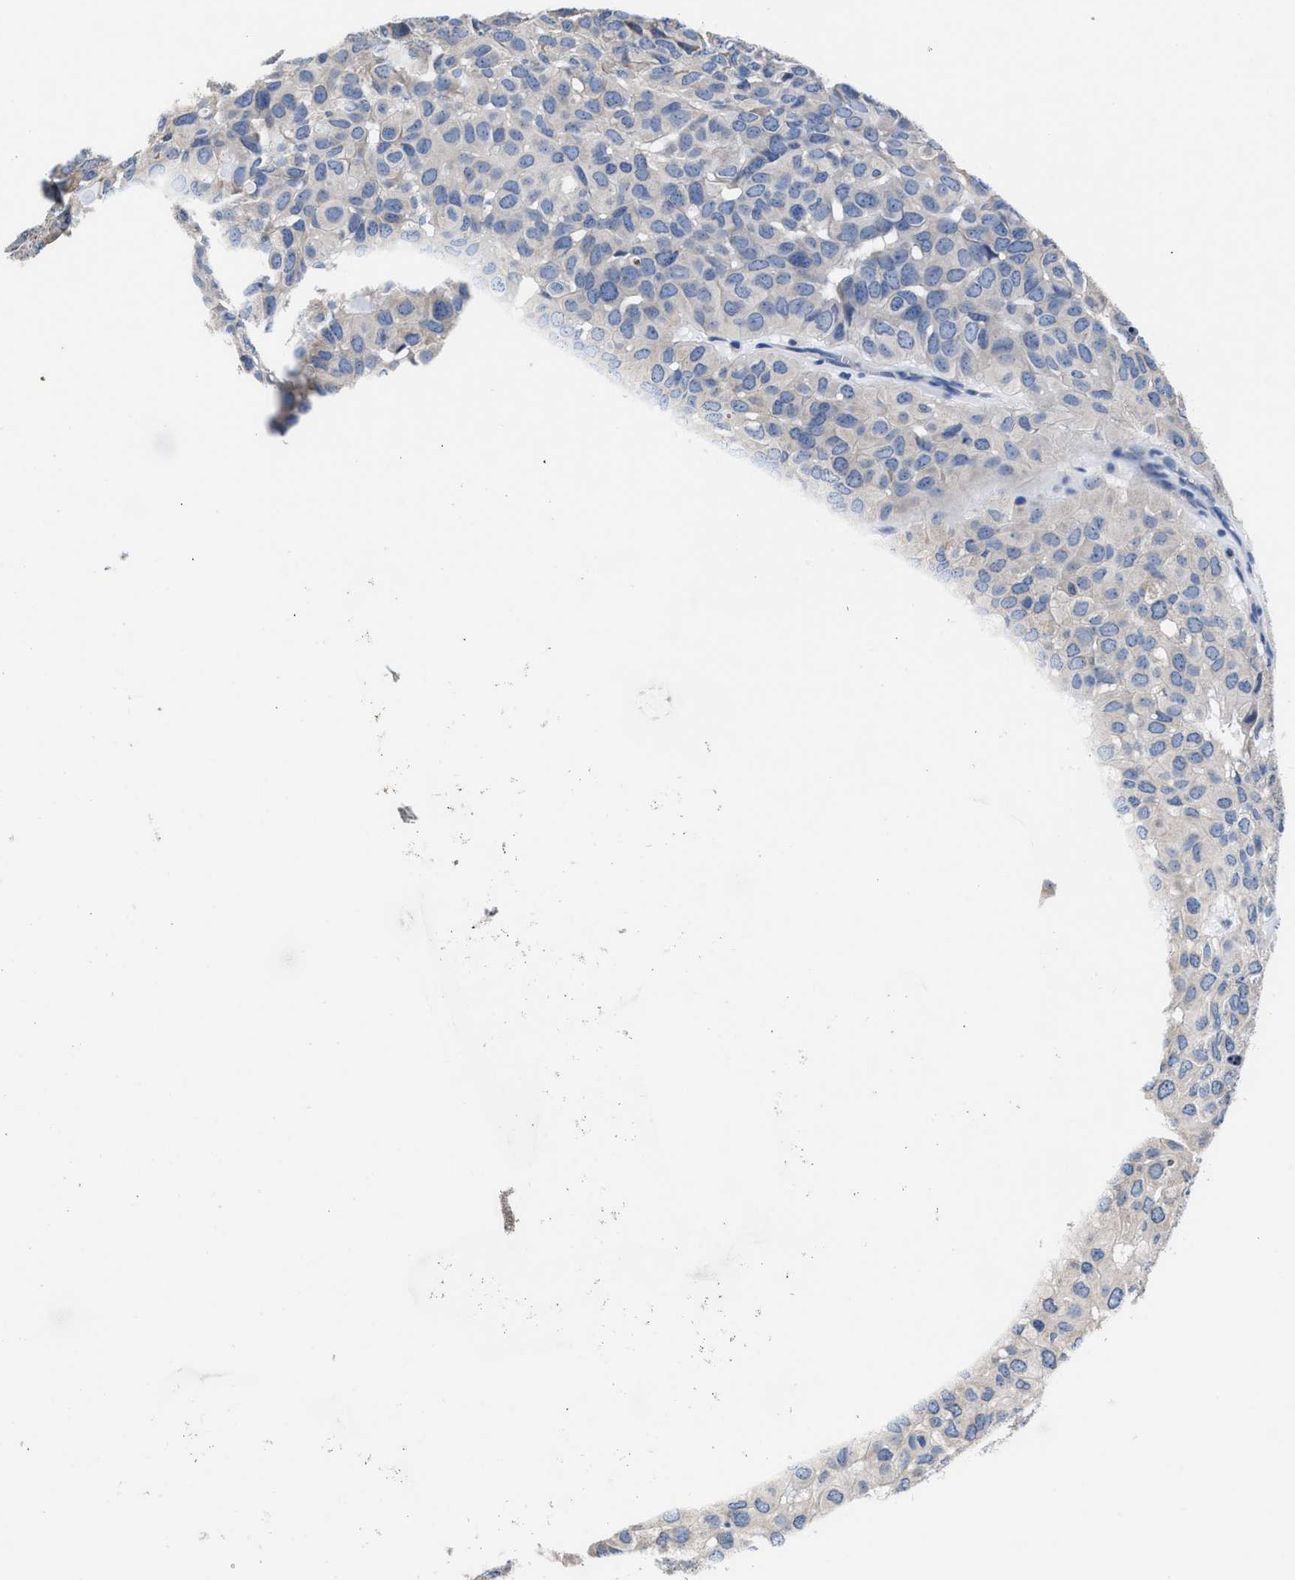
{"staining": {"intensity": "negative", "quantity": "none", "location": "none"}, "tissue": "head and neck cancer", "cell_type": "Tumor cells", "image_type": "cancer", "snomed": [{"axis": "morphology", "description": "Adenocarcinoma, NOS"}, {"axis": "topography", "description": "Salivary gland, NOS"}, {"axis": "topography", "description": "Head-Neck"}], "caption": "High magnification brightfield microscopy of head and neck cancer stained with DAB (3,3'-diaminobenzidine) (brown) and counterstained with hematoxylin (blue): tumor cells show no significant staining.", "gene": "HOOK1", "patient": {"sex": "female", "age": 76}}